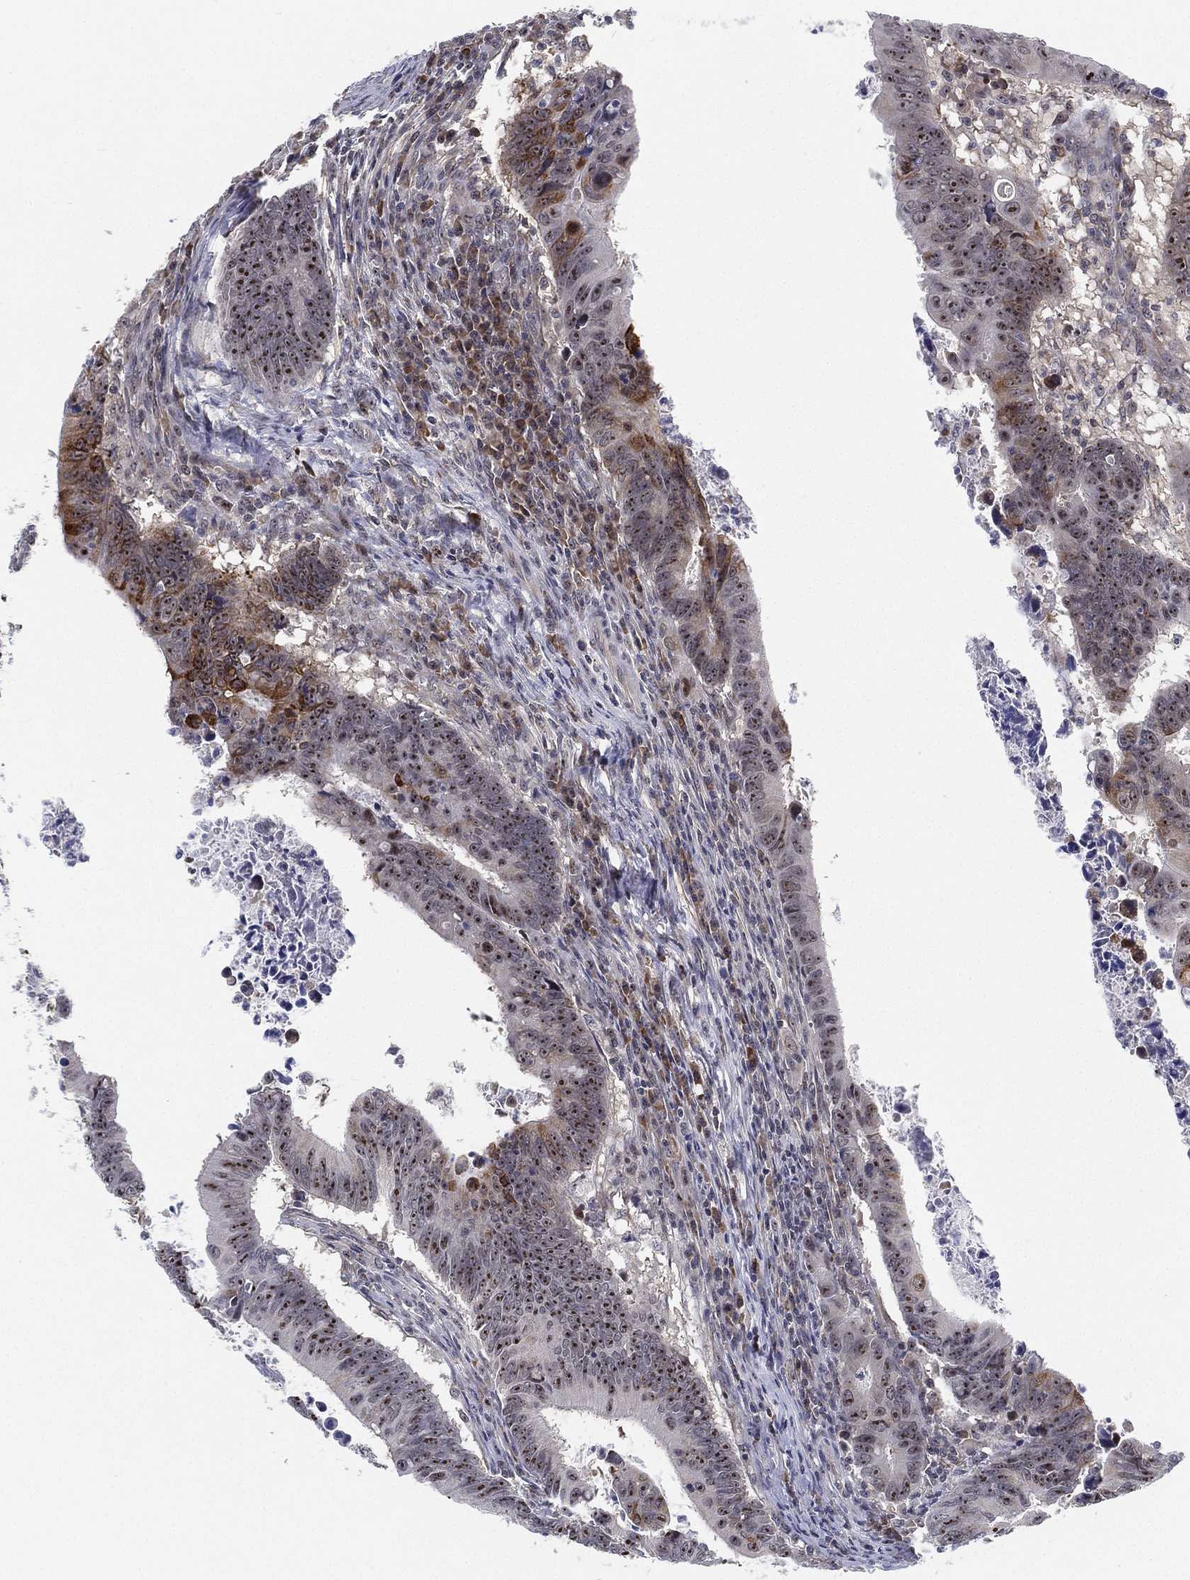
{"staining": {"intensity": "strong", "quantity": ">75%", "location": "nuclear"}, "tissue": "colorectal cancer", "cell_type": "Tumor cells", "image_type": "cancer", "snomed": [{"axis": "morphology", "description": "Adenocarcinoma, NOS"}, {"axis": "topography", "description": "Colon"}], "caption": "Adenocarcinoma (colorectal) stained for a protein displays strong nuclear positivity in tumor cells. (IHC, brightfield microscopy, high magnification).", "gene": "PPP1R16B", "patient": {"sex": "female", "age": 87}}